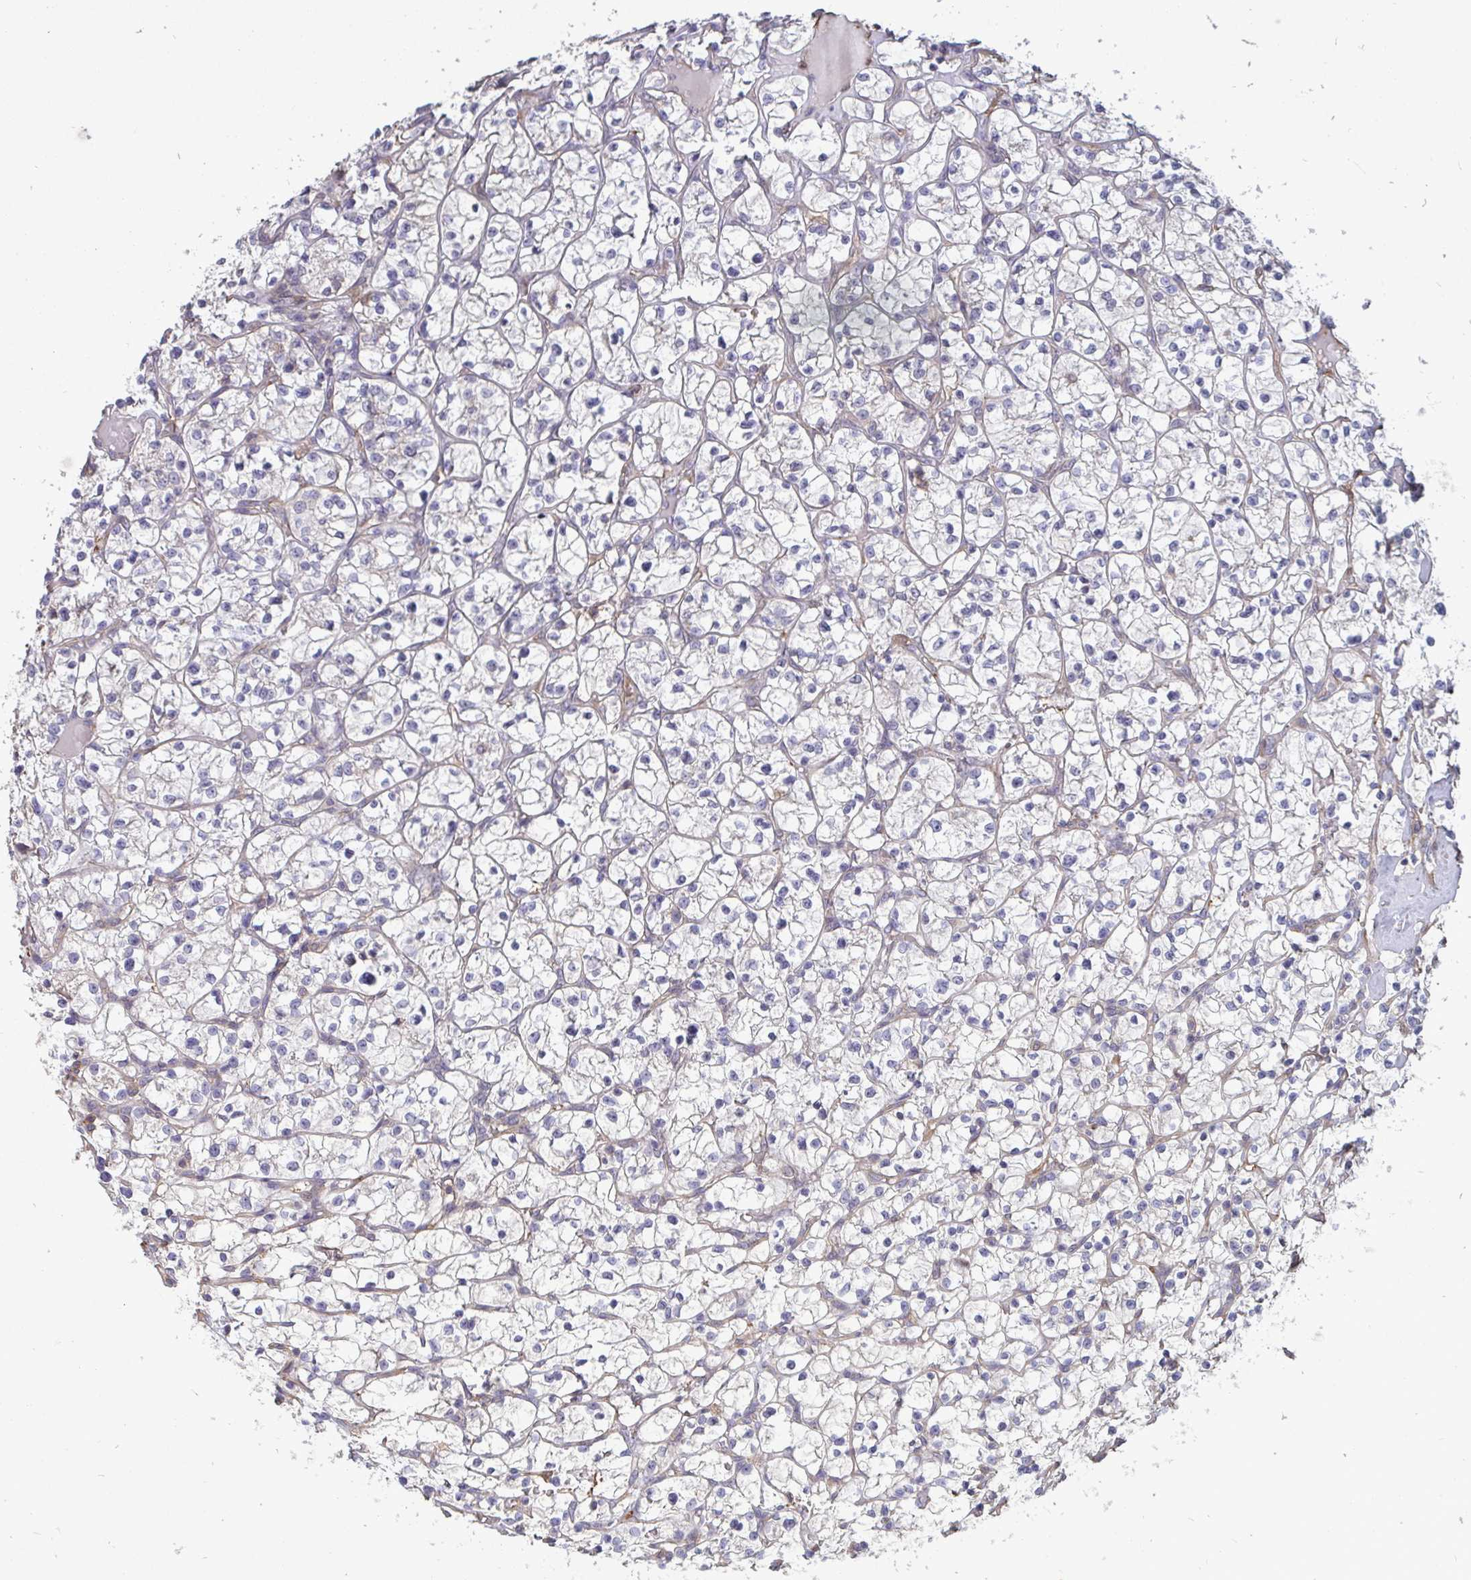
{"staining": {"intensity": "negative", "quantity": "none", "location": "none"}, "tissue": "renal cancer", "cell_type": "Tumor cells", "image_type": "cancer", "snomed": [{"axis": "morphology", "description": "Adenocarcinoma, NOS"}, {"axis": "topography", "description": "Kidney"}], "caption": "Adenocarcinoma (renal) was stained to show a protein in brown. There is no significant positivity in tumor cells. Brightfield microscopy of immunohistochemistry (IHC) stained with DAB (brown) and hematoxylin (blue), captured at high magnification.", "gene": "ISCU", "patient": {"sex": "female", "age": 64}}